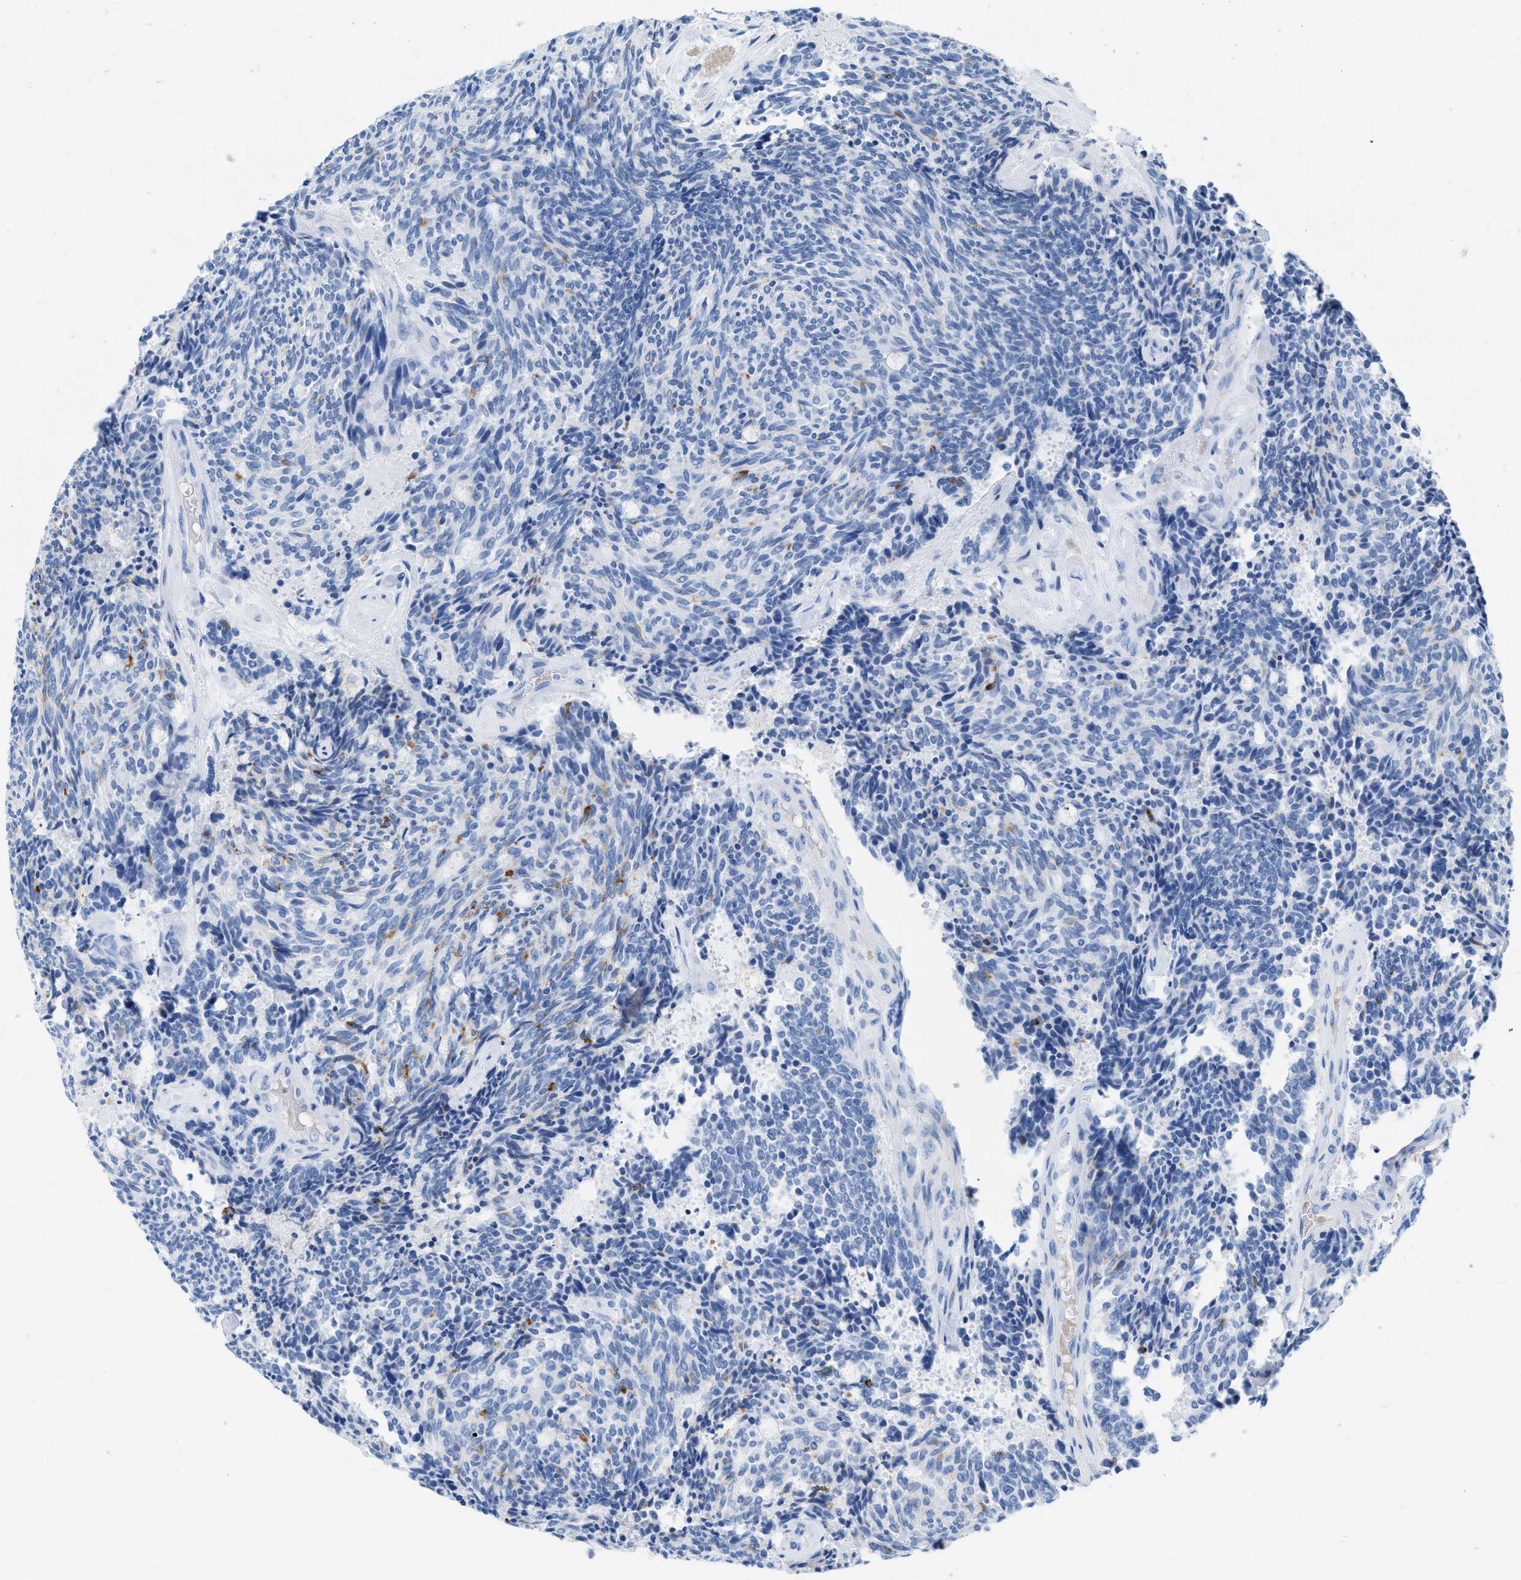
{"staining": {"intensity": "negative", "quantity": "none", "location": "none"}, "tissue": "carcinoid", "cell_type": "Tumor cells", "image_type": "cancer", "snomed": [{"axis": "morphology", "description": "Carcinoid, malignant, NOS"}, {"axis": "topography", "description": "Pancreas"}], "caption": "IHC image of neoplastic tissue: human carcinoid stained with DAB displays no significant protein positivity in tumor cells.", "gene": "ANKFN1", "patient": {"sex": "female", "age": 54}}